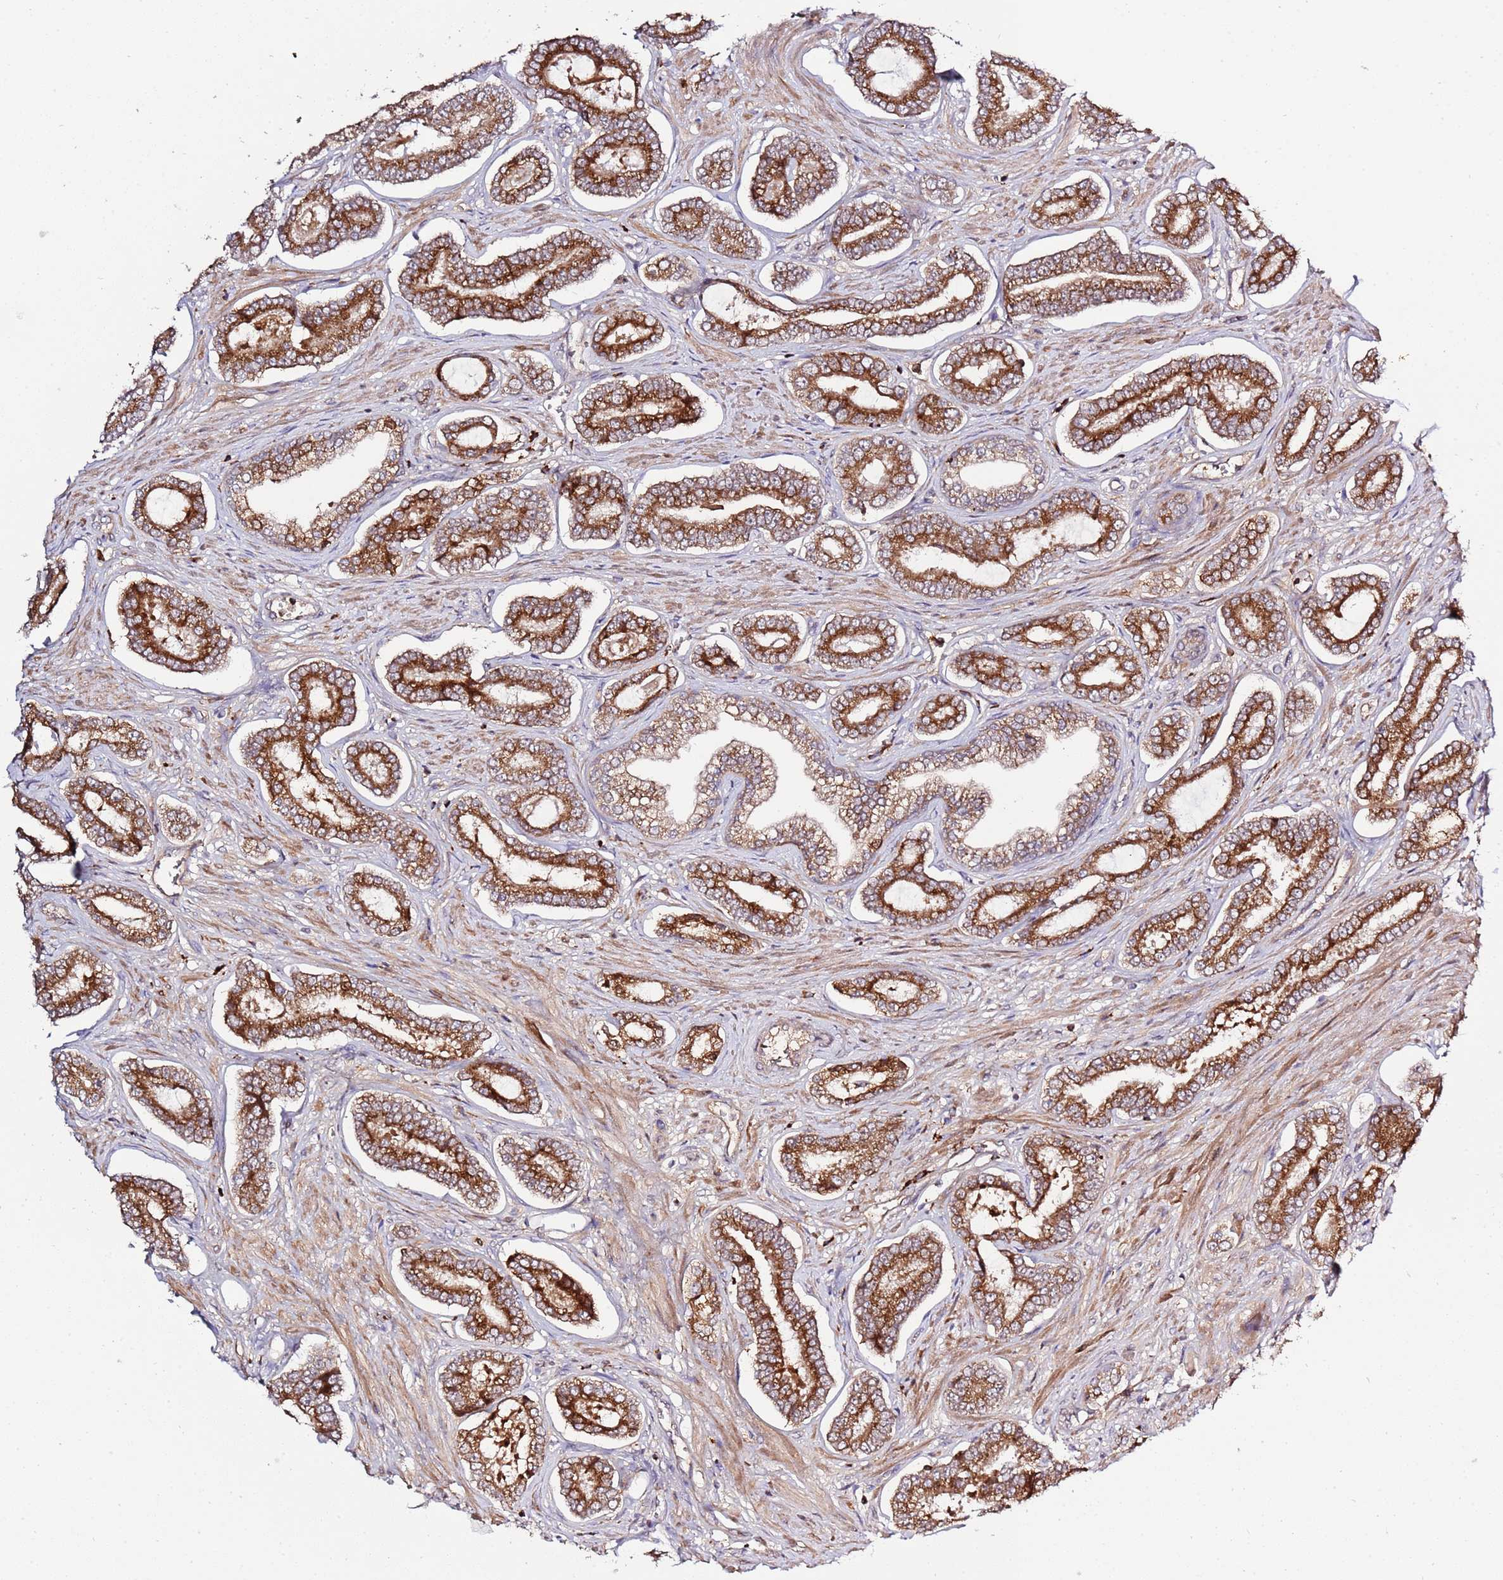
{"staining": {"intensity": "strong", "quantity": ">75%", "location": "cytoplasmic/membranous"}, "tissue": "prostate cancer", "cell_type": "Tumor cells", "image_type": "cancer", "snomed": [{"axis": "morphology", "description": "Adenocarcinoma, NOS"}, {"axis": "topography", "description": "Prostate and seminal vesicle, NOS"}], "caption": "A brown stain shows strong cytoplasmic/membranous positivity of a protein in human prostate cancer (adenocarcinoma) tumor cells.", "gene": "ZNF624", "patient": {"sex": "male", "age": 76}}